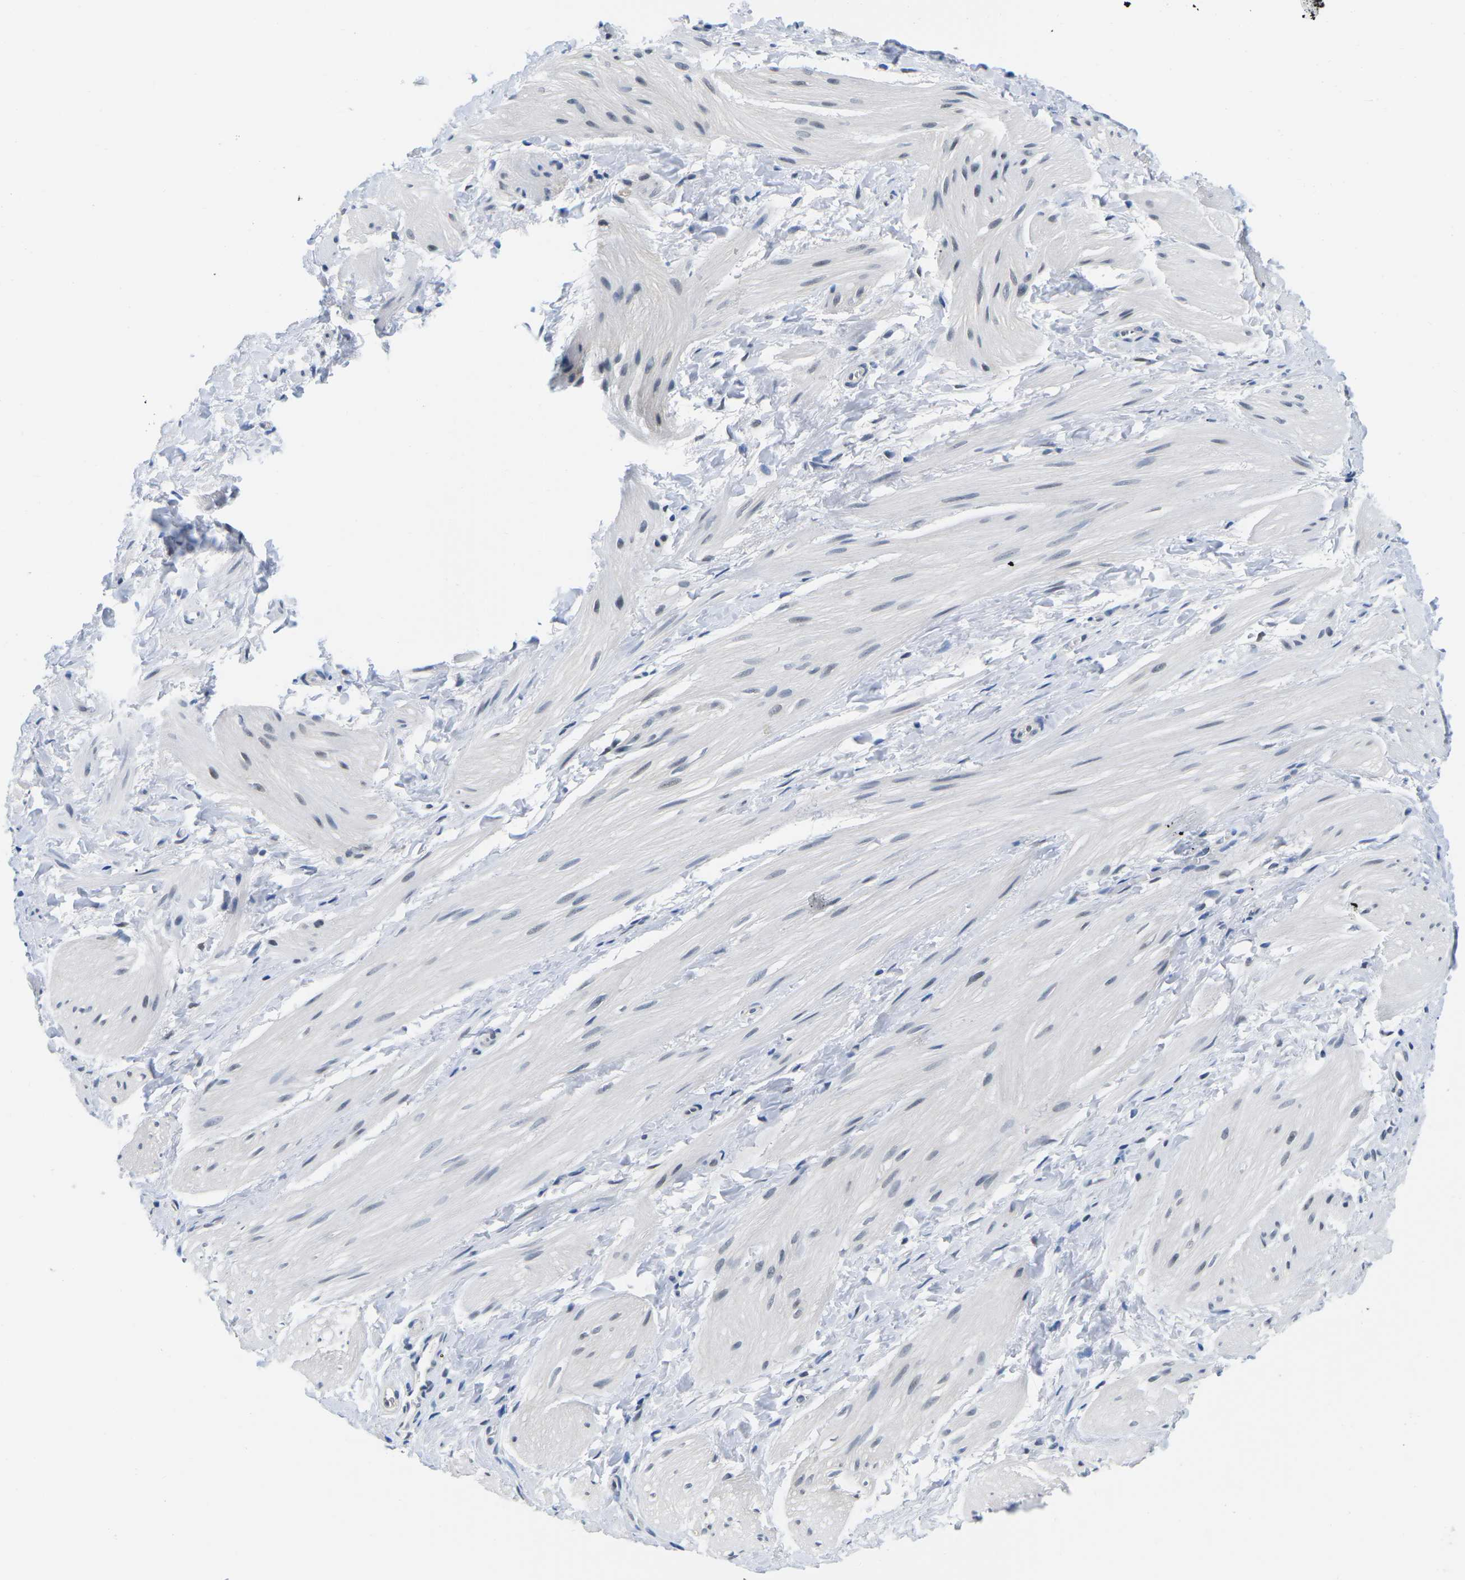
{"staining": {"intensity": "negative", "quantity": "none", "location": "none"}, "tissue": "smooth muscle", "cell_type": "Smooth muscle cells", "image_type": "normal", "snomed": [{"axis": "morphology", "description": "Normal tissue, NOS"}, {"axis": "topography", "description": "Smooth muscle"}], "caption": "DAB immunohistochemical staining of normal human smooth muscle demonstrates no significant expression in smooth muscle cells.", "gene": "UBA7", "patient": {"sex": "male", "age": 16}}